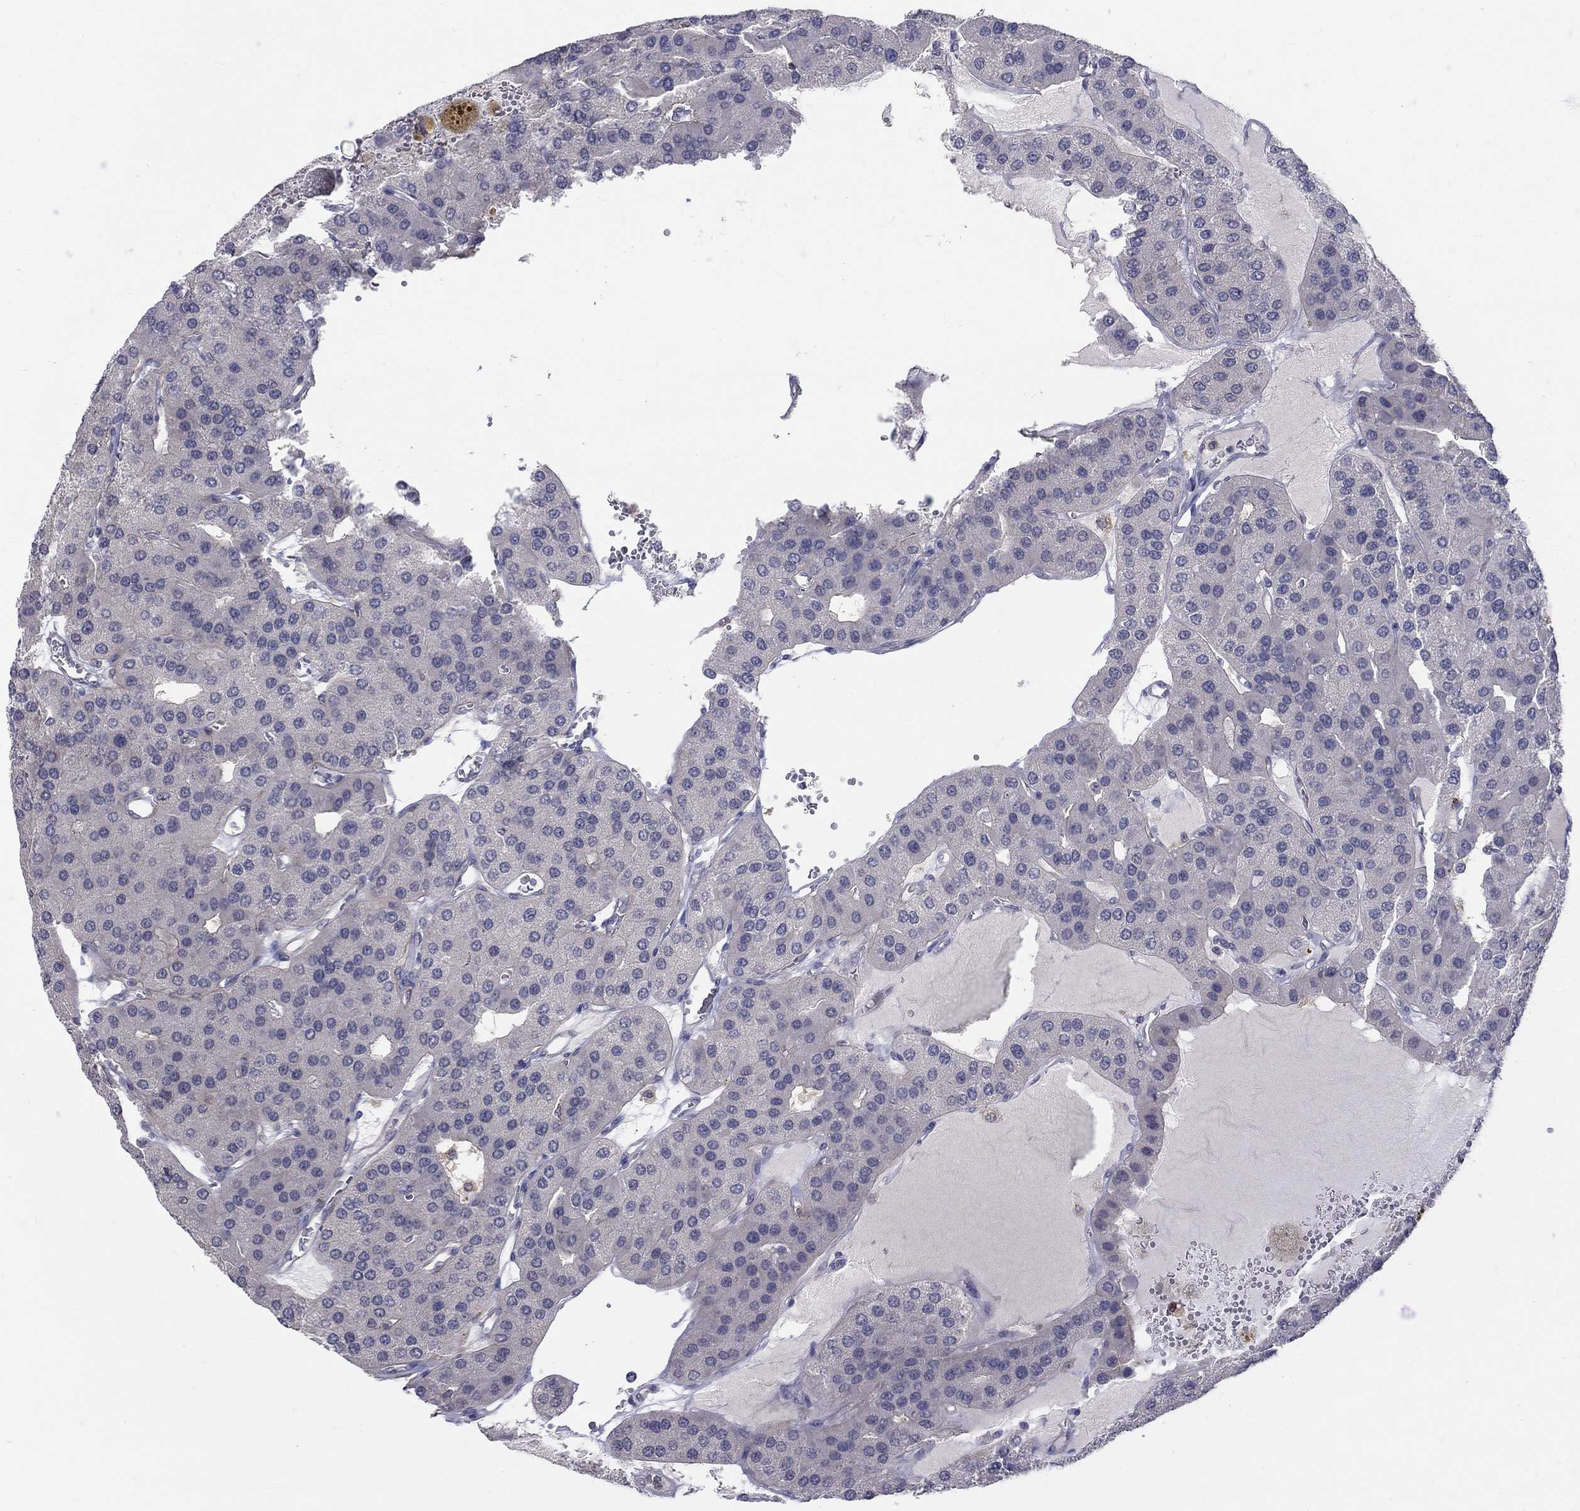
{"staining": {"intensity": "negative", "quantity": "none", "location": "none"}, "tissue": "parathyroid gland", "cell_type": "Glandular cells", "image_type": "normal", "snomed": [{"axis": "morphology", "description": "Normal tissue, NOS"}, {"axis": "morphology", "description": "Adenoma, NOS"}, {"axis": "topography", "description": "Parathyroid gland"}], "caption": "Human parathyroid gland stained for a protein using immunohistochemistry (IHC) reveals no staining in glandular cells.", "gene": "EGFLAM", "patient": {"sex": "female", "age": 86}}